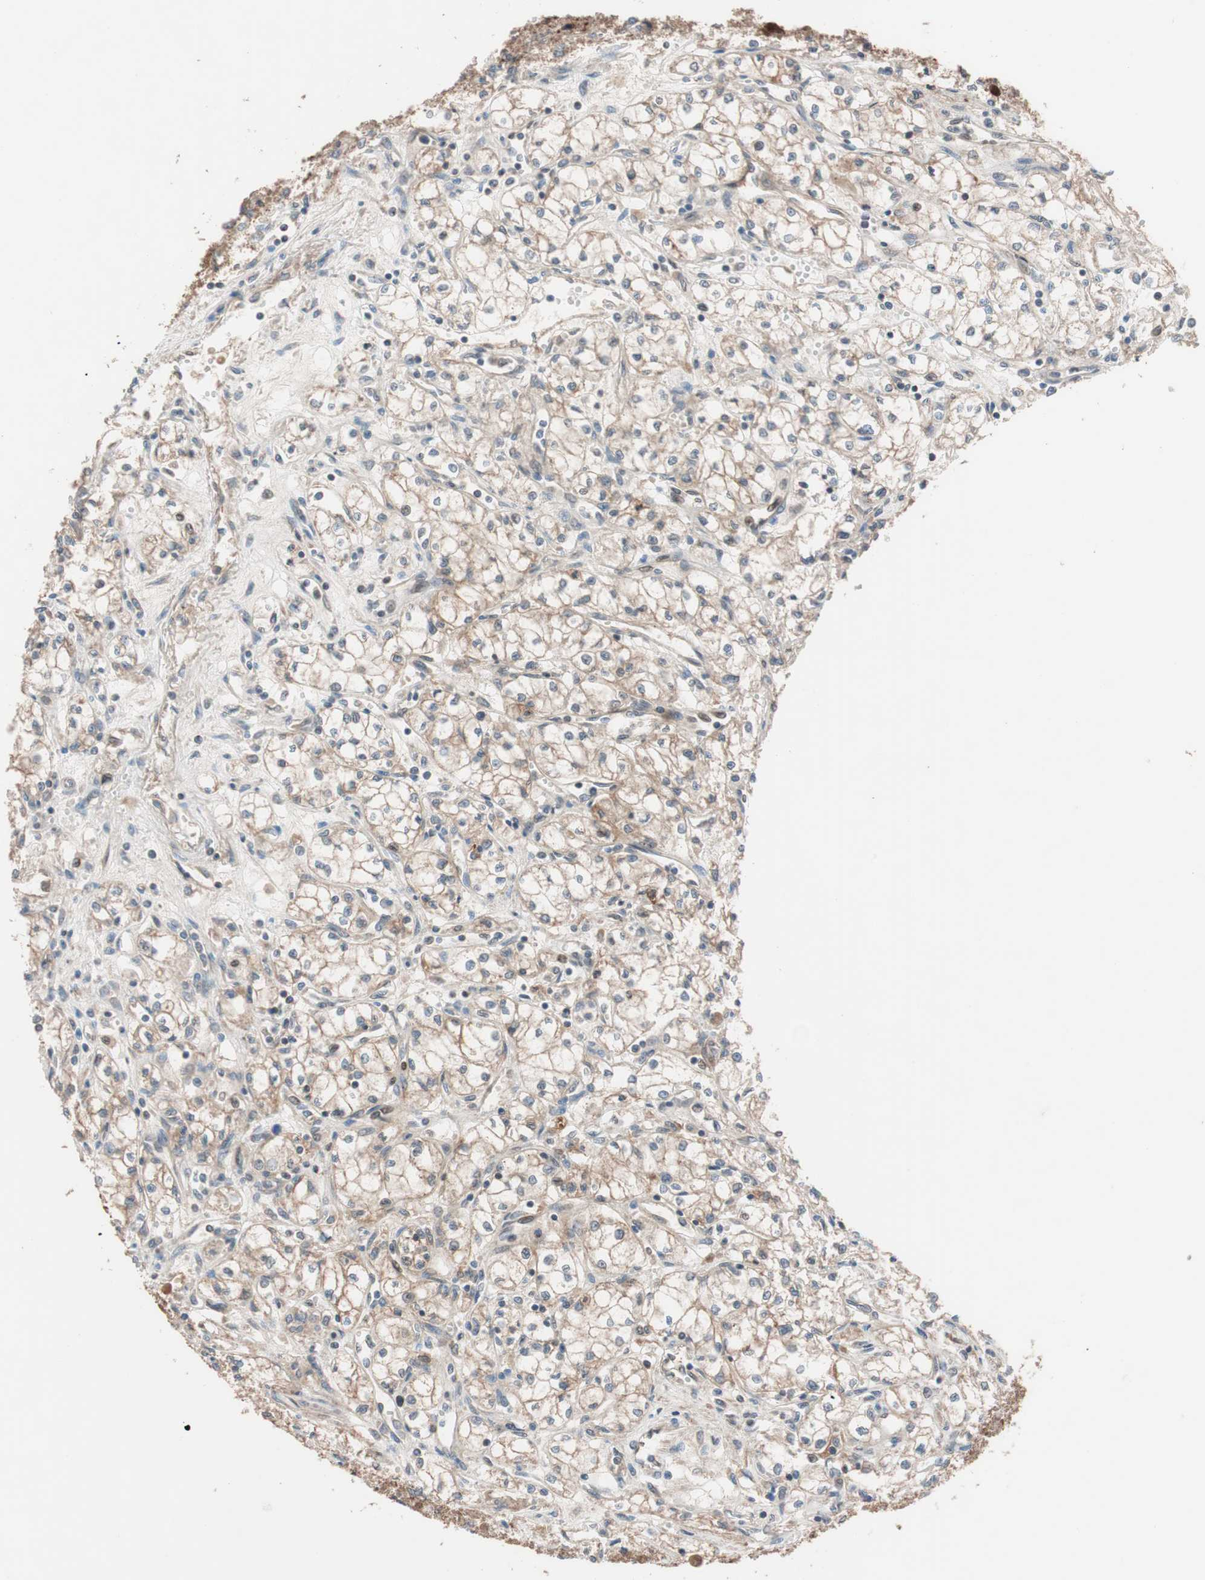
{"staining": {"intensity": "moderate", "quantity": ">75%", "location": "cytoplasmic/membranous"}, "tissue": "renal cancer", "cell_type": "Tumor cells", "image_type": "cancer", "snomed": [{"axis": "morphology", "description": "Normal tissue, NOS"}, {"axis": "morphology", "description": "Adenocarcinoma, NOS"}, {"axis": "topography", "description": "Kidney"}], "caption": "A photomicrograph of renal cancer stained for a protein reveals moderate cytoplasmic/membranous brown staining in tumor cells.", "gene": "SDC4", "patient": {"sex": "male", "age": 59}}